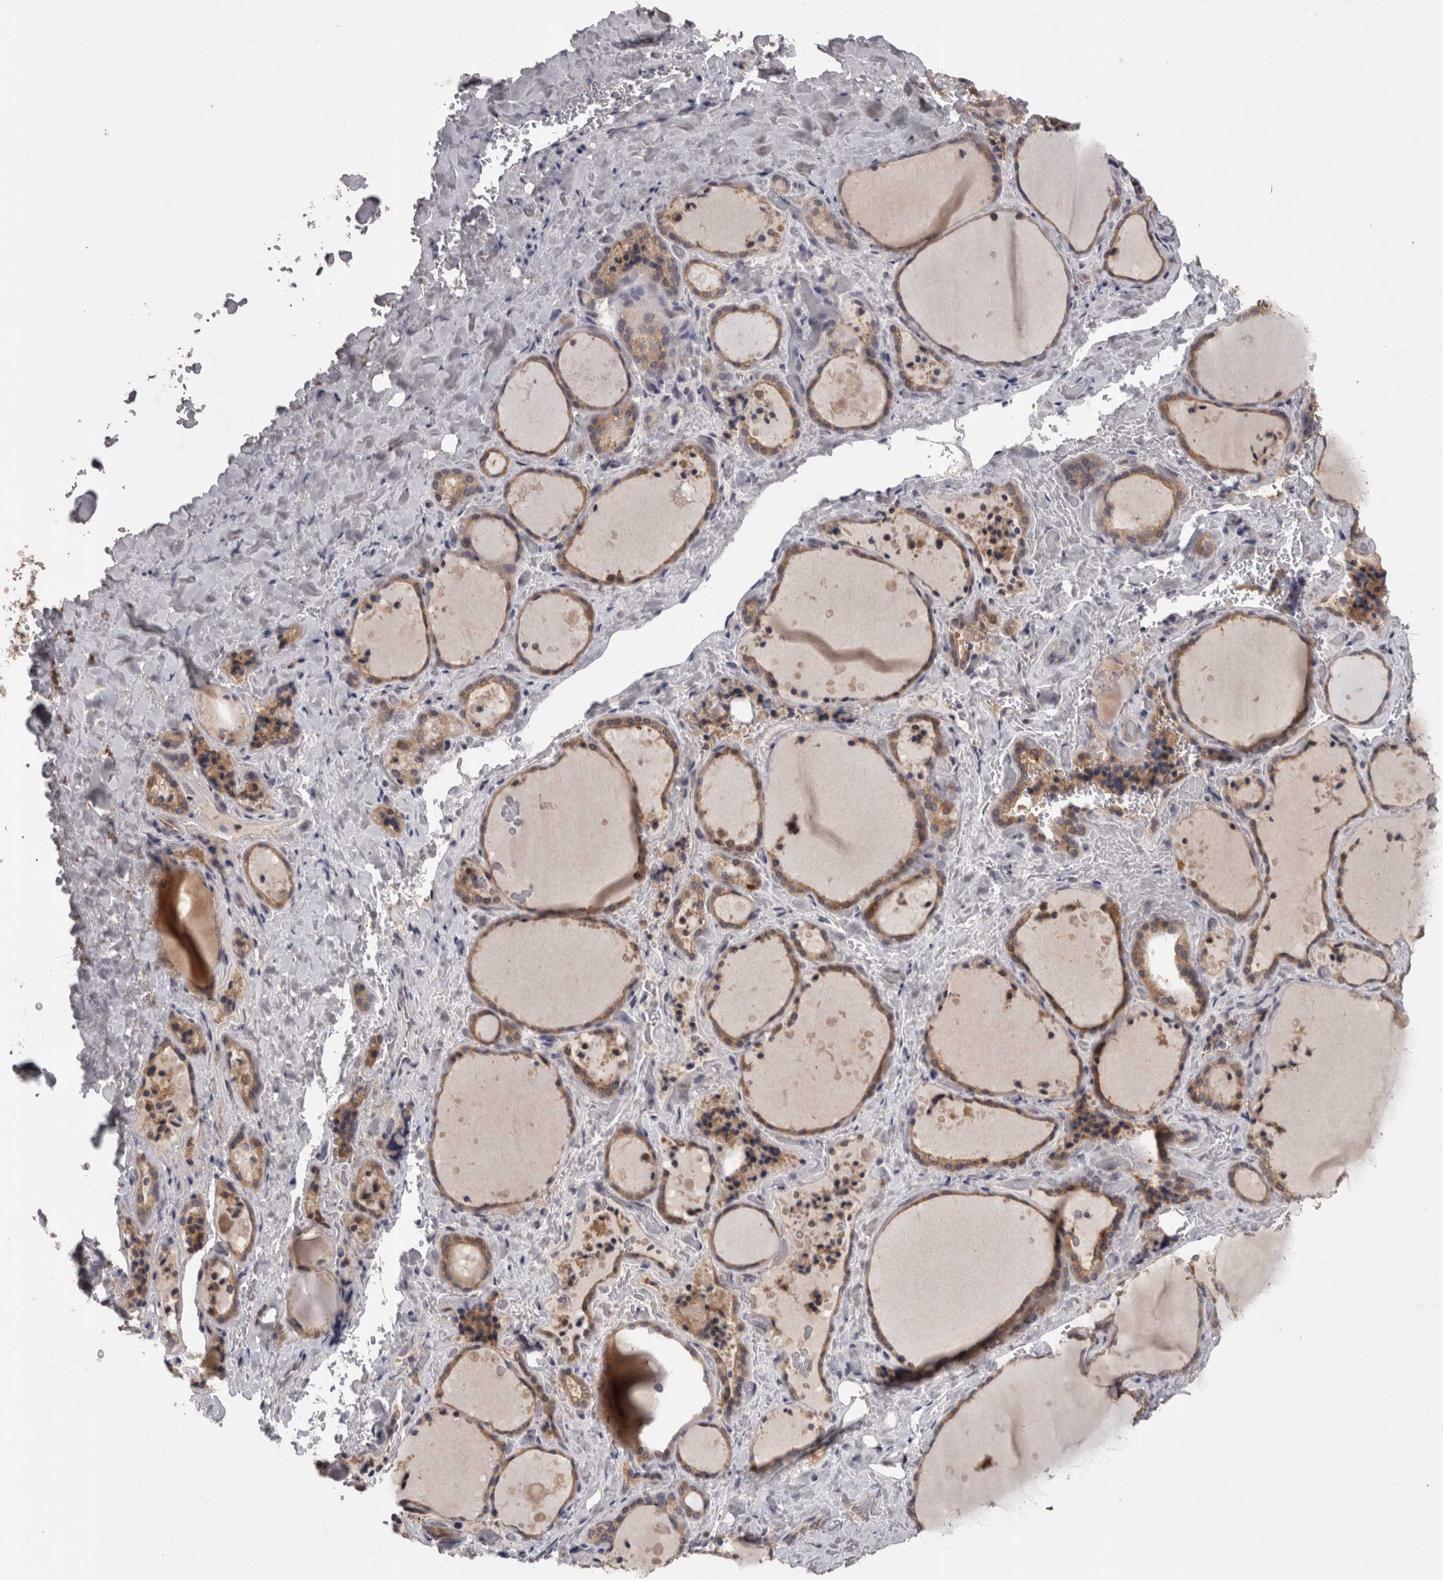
{"staining": {"intensity": "moderate", "quantity": ">75%", "location": "cytoplasmic/membranous"}, "tissue": "thyroid gland", "cell_type": "Glandular cells", "image_type": "normal", "snomed": [{"axis": "morphology", "description": "Normal tissue, NOS"}, {"axis": "topography", "description": "Thyroid gland"}], "caption": "Glandular cells exhibit medium levels of moderate cytoplasmic/membranous expression in about >75% of cells in unremarkable human thyroid gland. The staining is performed using DAB (3,3'-diaminobenzidine) brown chromogen to label protein expression. The nuclei are counter-stained blue using hematoxylin.", "gene": "PON3", "patient": {"sex": "female", "age": 44}}